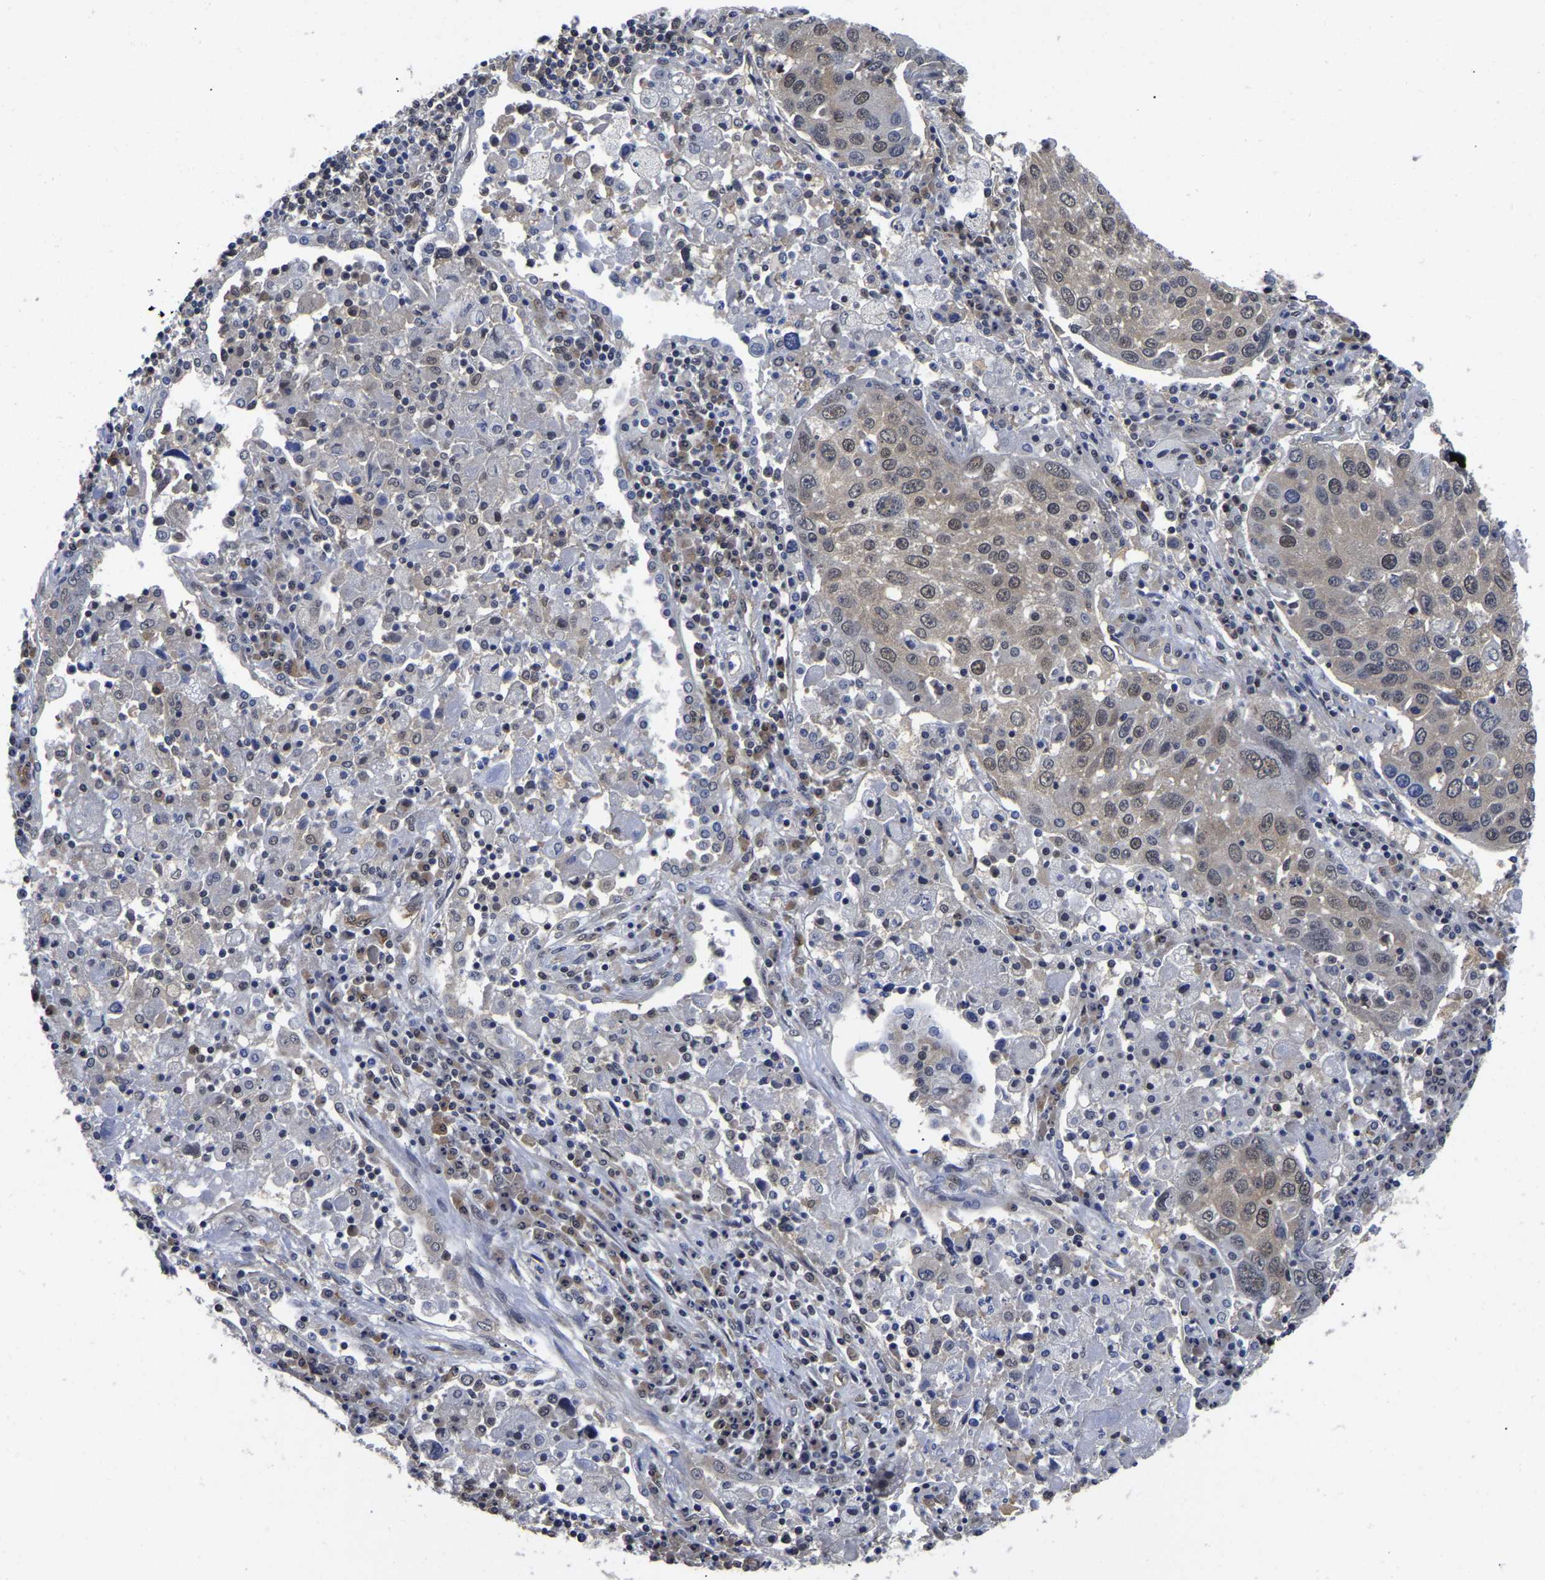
{"staining": {"intensity": "weak", "quantity": ">75%", "location": "cytoplasmic/membranous,nuclear"}, "tissue": "lung cancer", "cell_type": "Tumor cells", "image_type": "cancer", "snomed": [{"axis": "morphology", "description": "Squamous cell carcinoma, NOS"}, {"axis": "topography", "description": "Lung"}], "caption": "The photomicrograph reveals a brown stain indicating the presence of a protein in the cytoplasmic/membranous and nuclear of tumor cells in lung squamous cell carcinoma. (Brightfield microscopy of DAB IHC at high magnification).", "gene": "MCOLN2", "patient": {"sex": "male", "age": 65}}